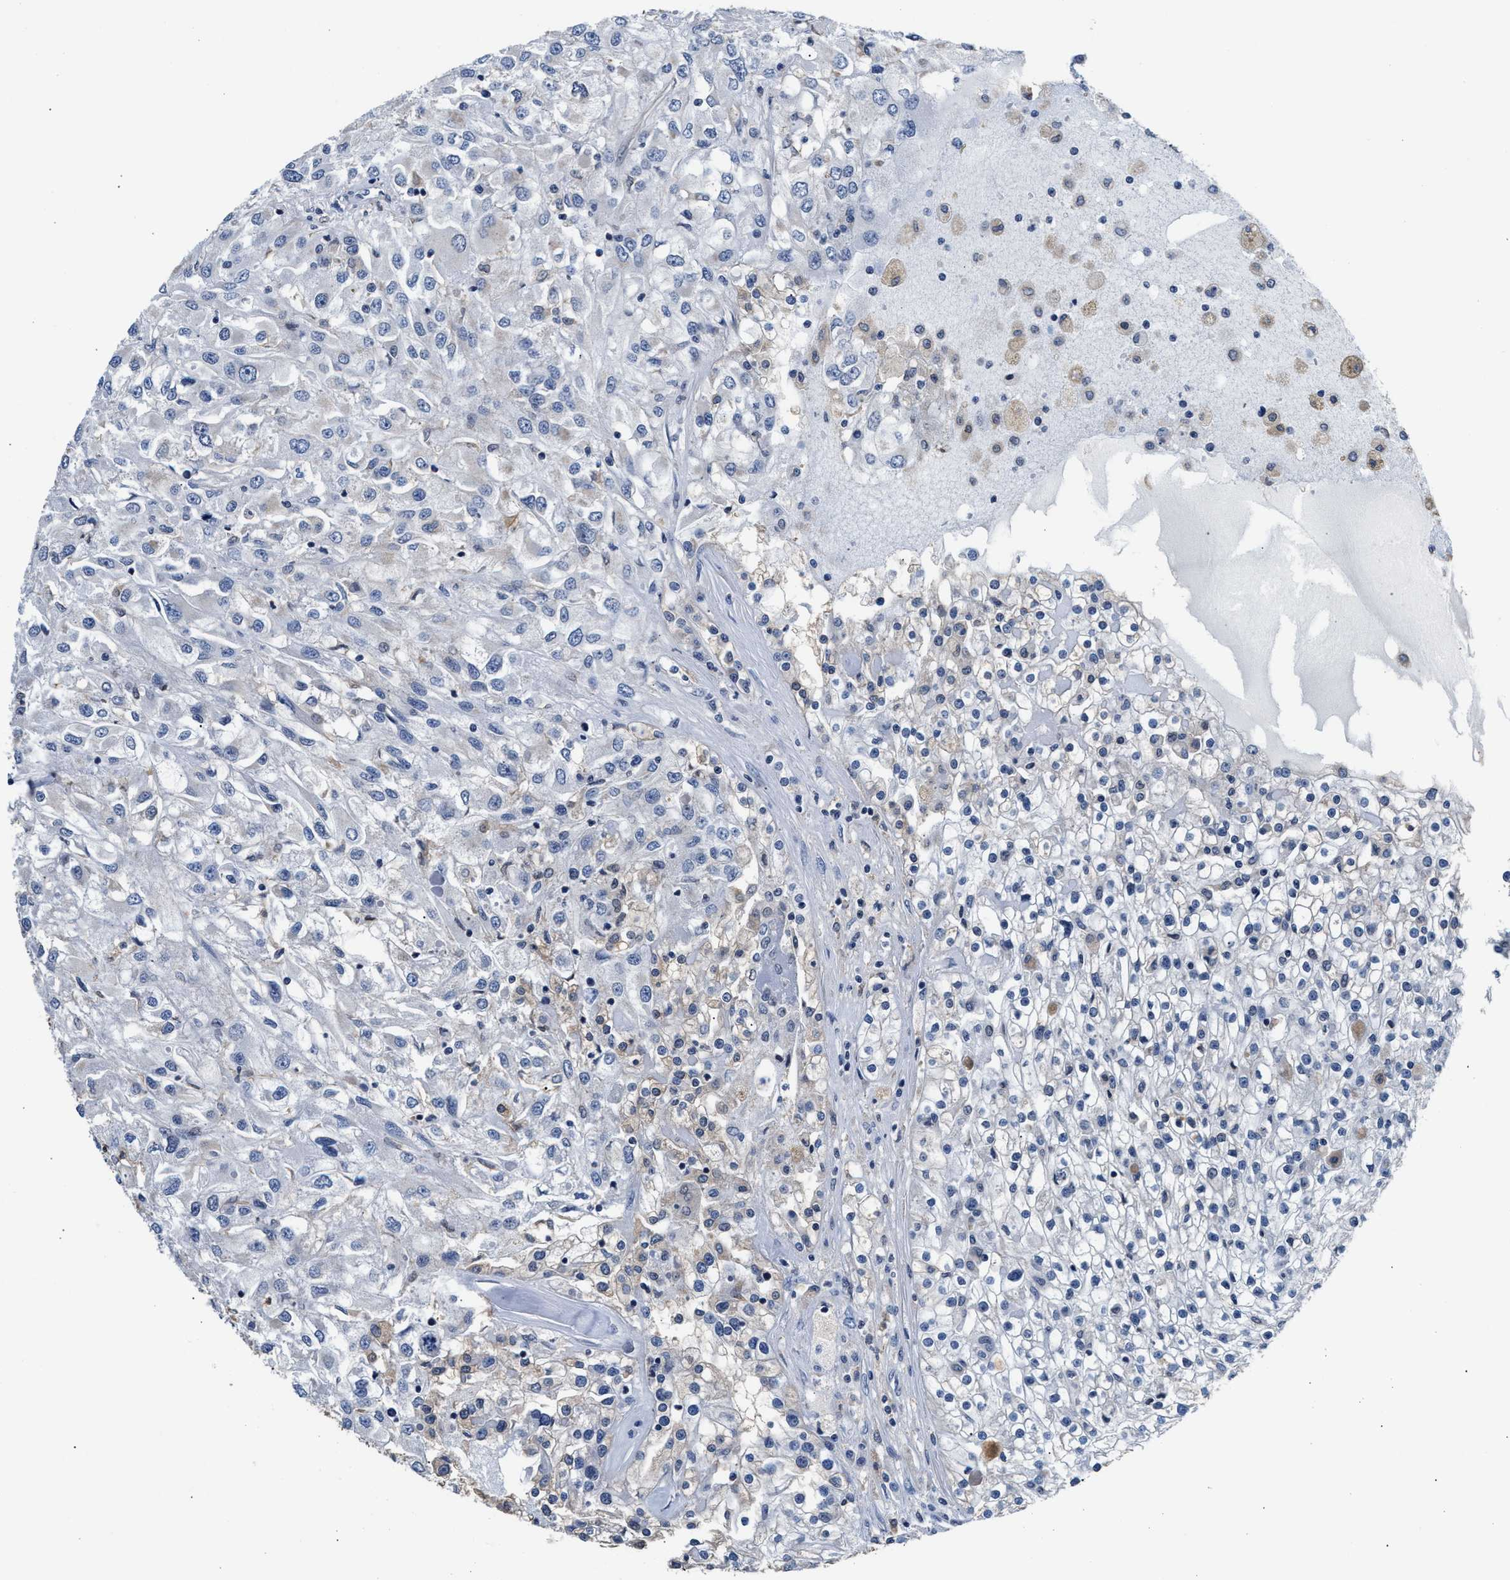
{"staining": {"intensity": "weak", "quantity": "<25%", "location": "cytoplasmic/membranous"}, "tissue": "renal cancer", "cell_type": "Tumor cells", "image_type": "cancer", "snomed": [{"axis": "morphology", "description": "Adenocarcinoma, NOS"}, {"axis": "topography", "description": "Kidney"}], "caption": "DAB immunohistochemical staining of adenocarcinoma (renal) shows no significant staining in tumor cells. (DAB immunohistochemistry visualized using brightfield microscopy, high magnification).", "gene": "MYH3", "patient": {"sex": "female", "age": 52}}